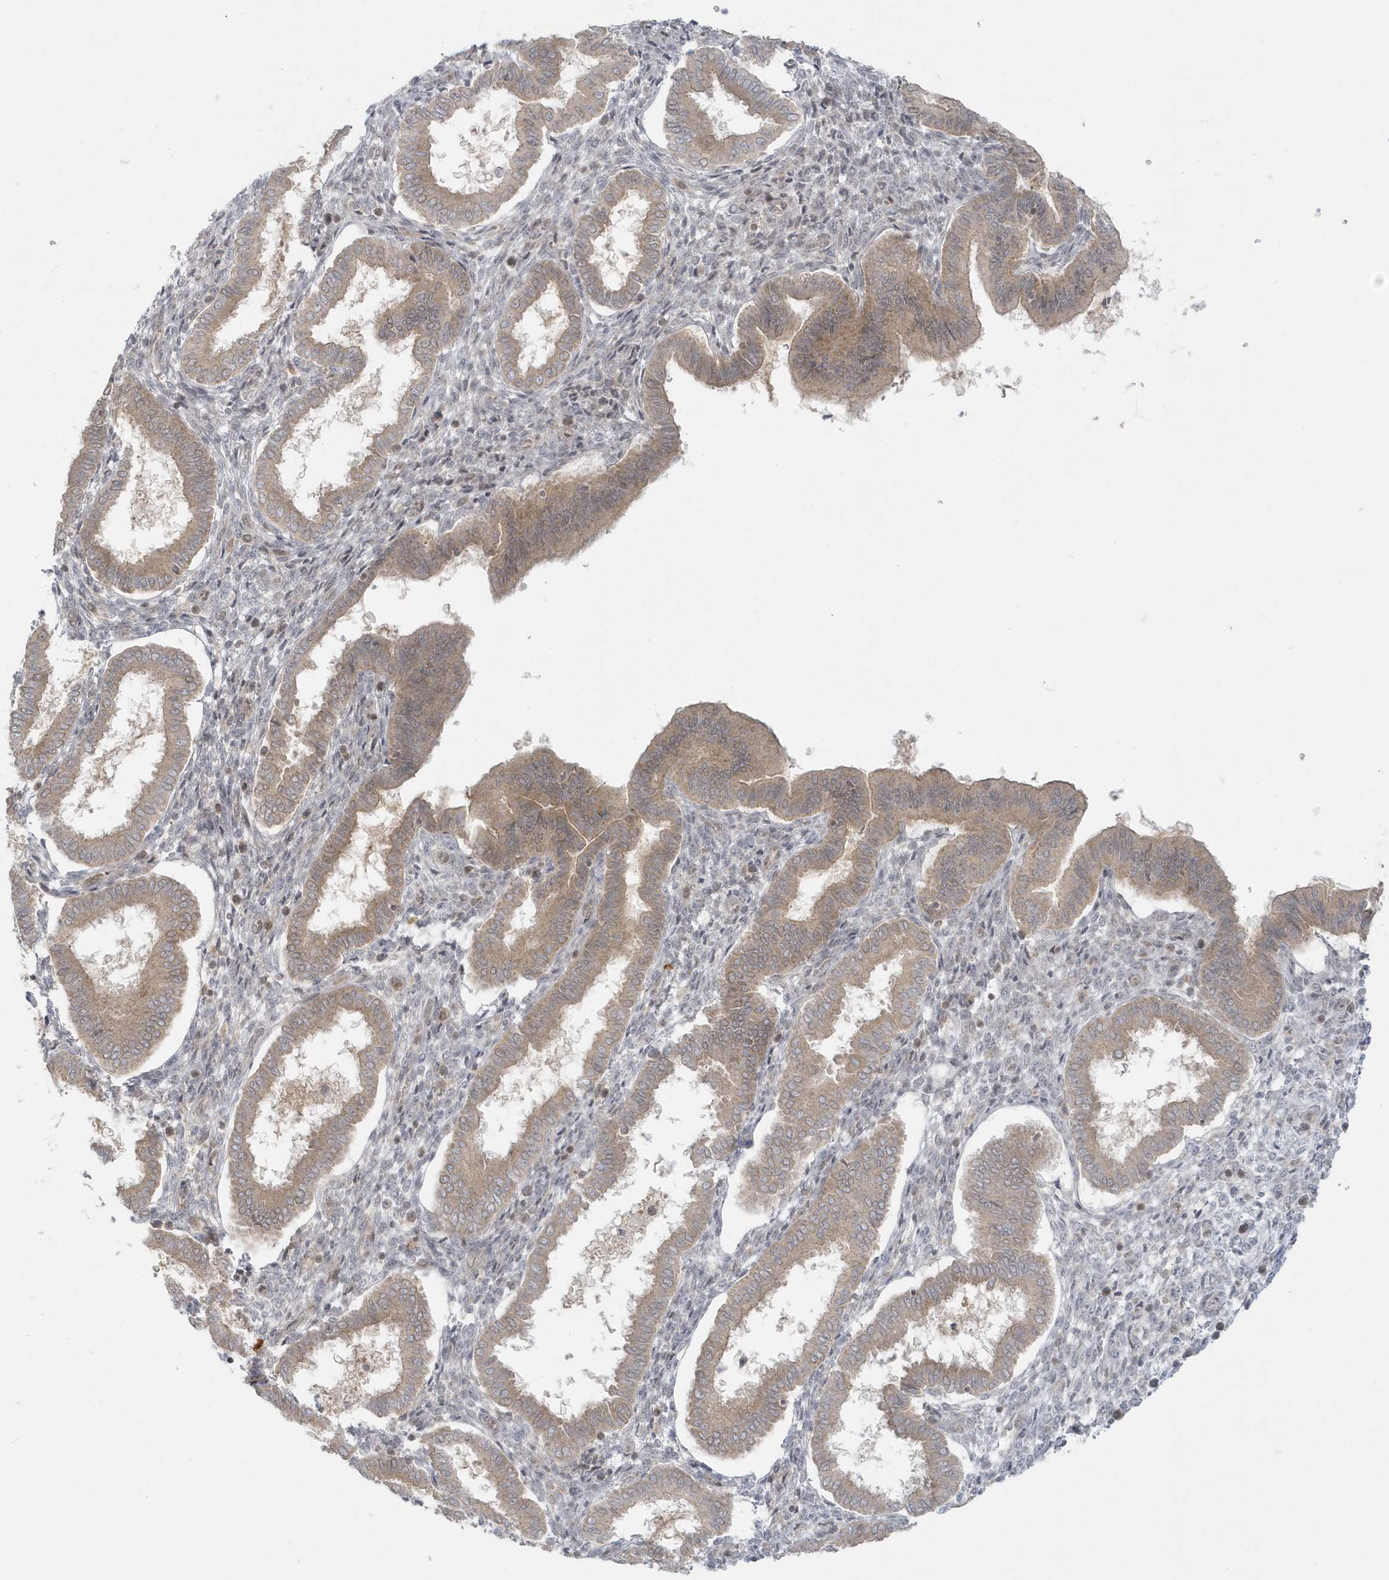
{"staining": {"intensity": "weak", "quantity": "<25%", "location": "cytoplasmic/membranous"}, "tissue": "endometrium", "cell_type": "Cells in endometrial stroma", "image_type": "normal", "snomed": [{"axis": "morphology", "description": "Normal tissue, NOS"}, {"axis": "topography", "description": "Endometrium"}], "caption": "Immunohistochemistry of benign endometrium shows no staining in cells in endometrial stroma.", "gene": "BLTP3A", "patient": {"sex": "female", "age": 24}}